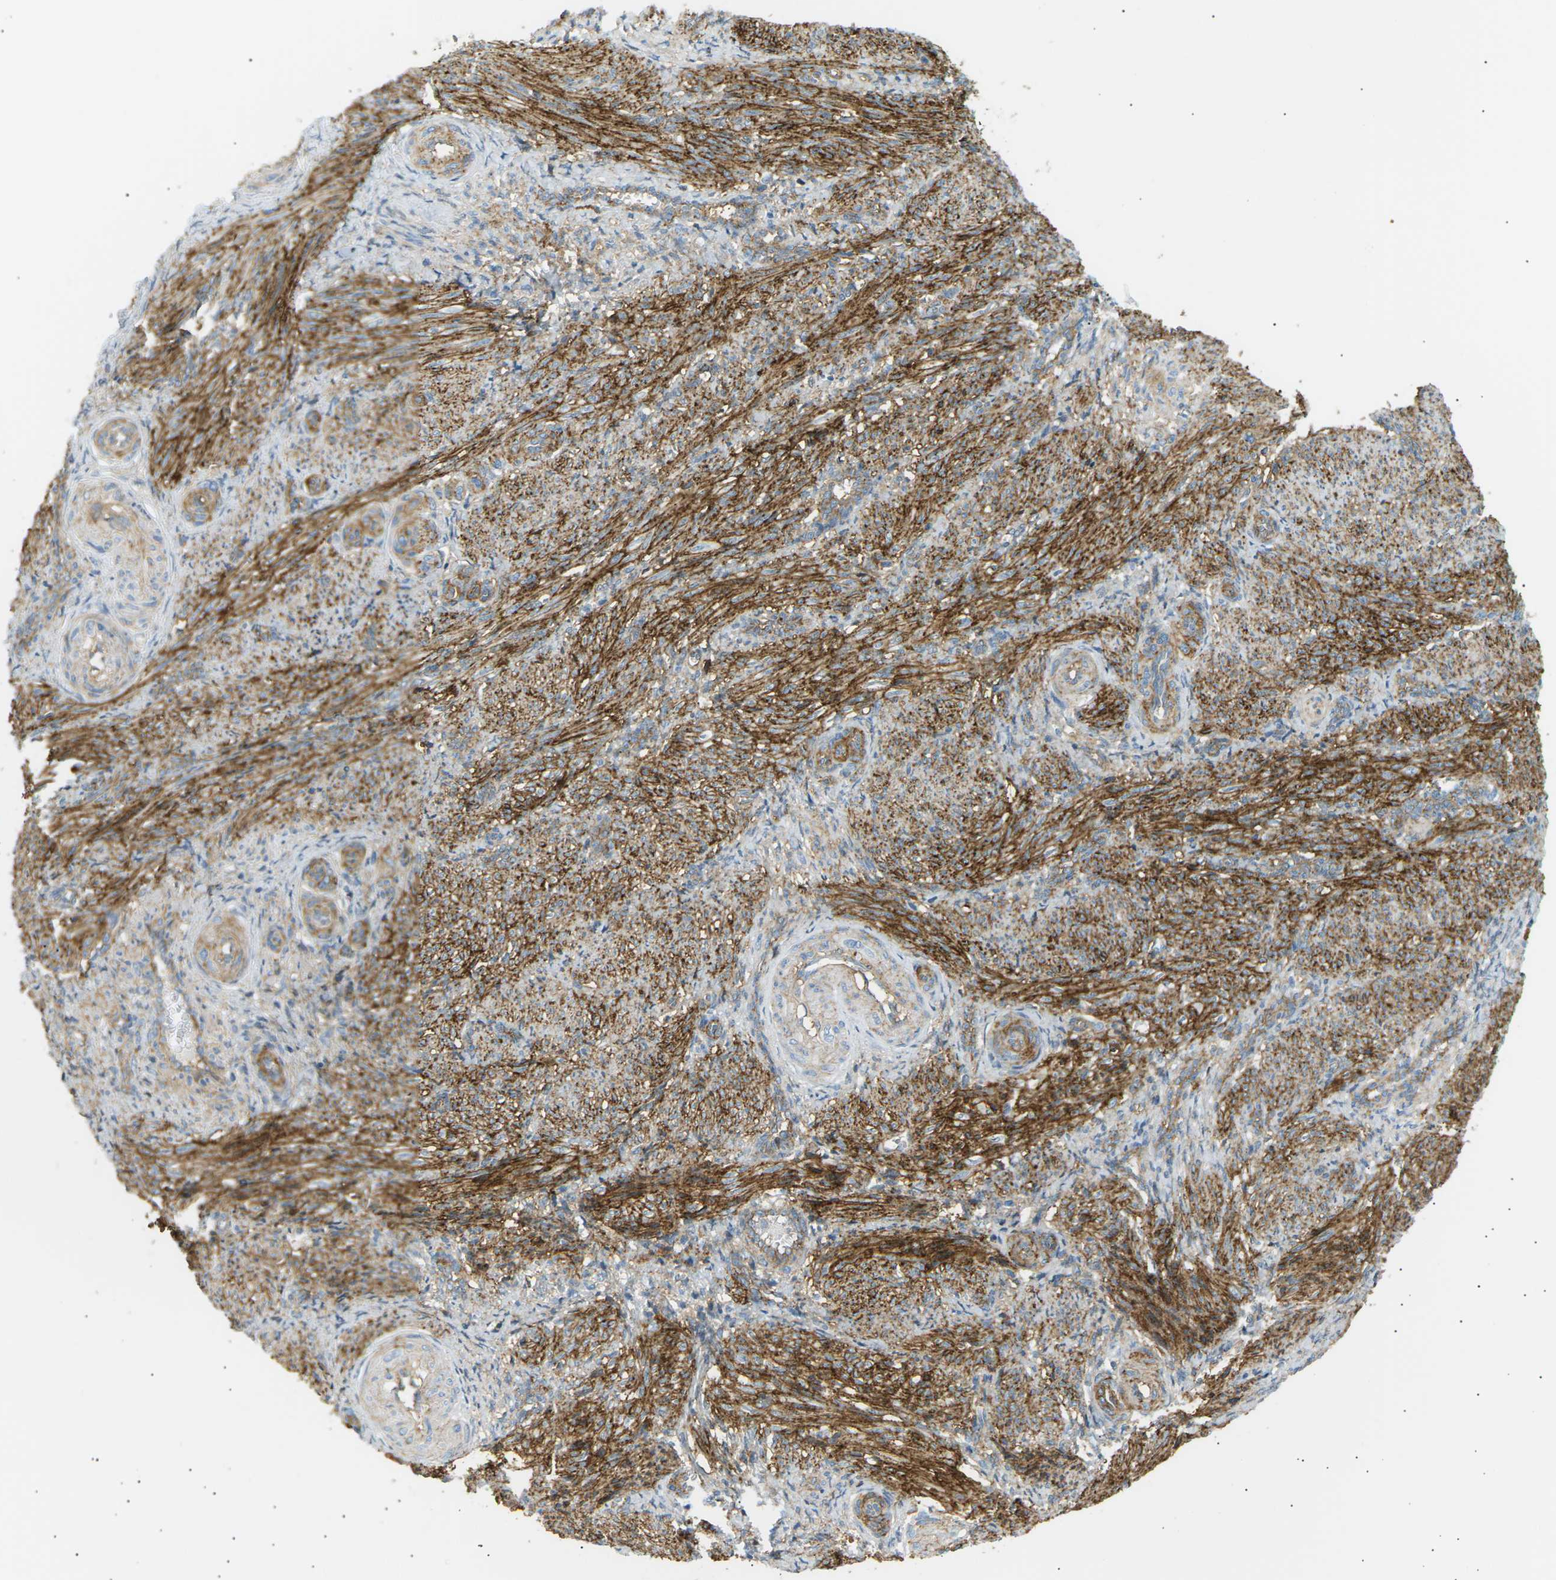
{"staining": {"intensity": "strong", "quantity": "25%-75%", "location": "cytoplasmic/membranous"}, "tissue": "smooth muscle", "cell_type": "Smooth muscle cells", "image_type": "normal", "snomed": [{"axis": "morphology", "description": "Normal tissue, NOS"}, {"axis": "topography", "description": "Endometrium"}], "caption": "This histopathology image reveals IHC staining of benign smooth muscle, with high strong cytoplasmic/membranous positivity in about 25%-75% of smooth muscle cells.", "gene": "ATP2B4", "patient": {"sex": "female", "age": 33}}